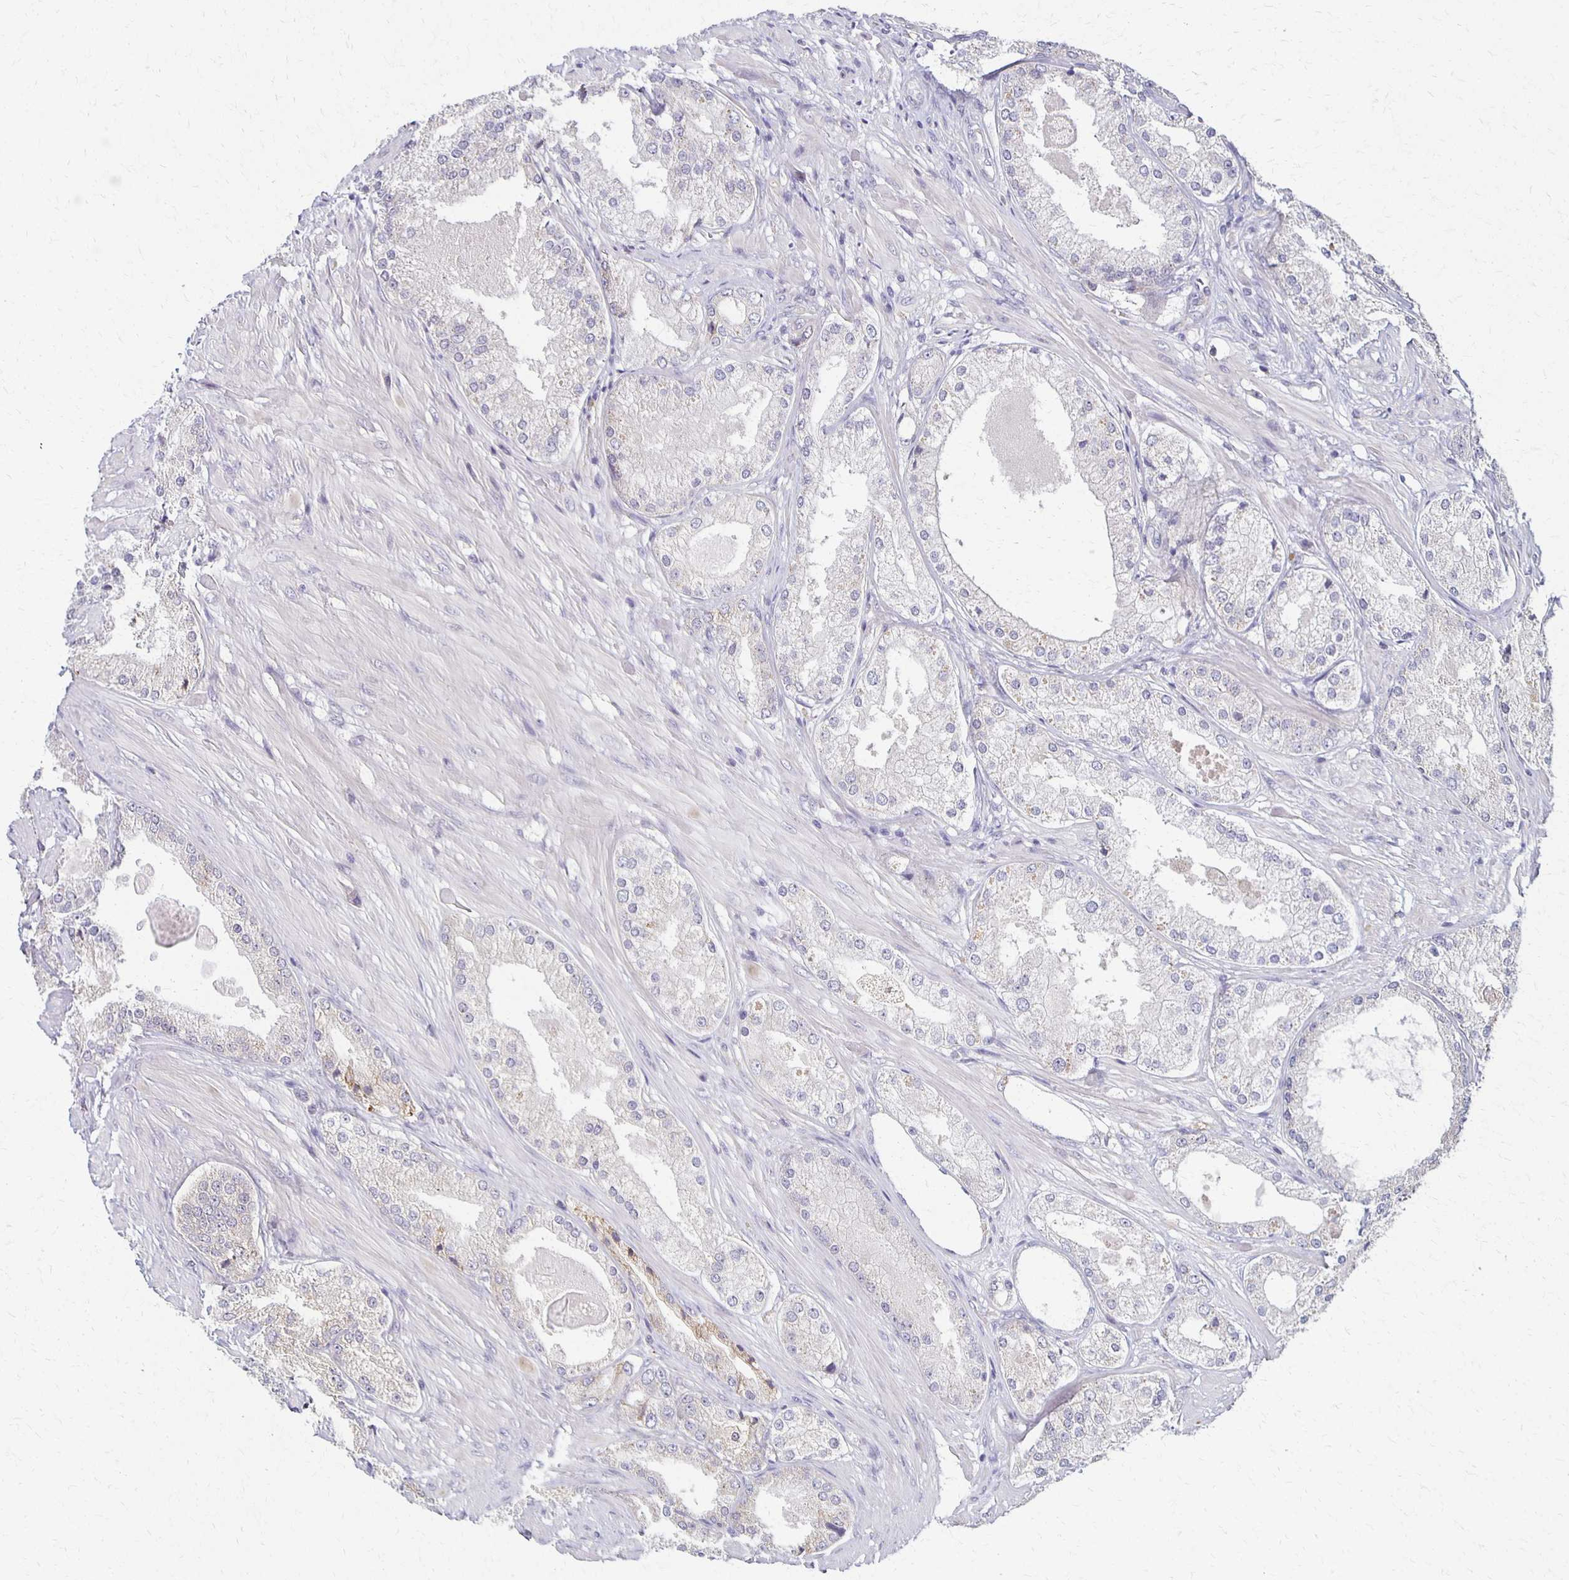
{"staining": {"intensity": "negative", "quantity": "none", "location": "none"}, "tissue": "prostate cancer", "cell_type": "Tumor cells", "image_type": "cancer", "snomed": [{"axis": "morphology", "description": "Adenocarcinoma, Low grade"}, {"axis": "topography", "description": "Prostate"}], "caption": "Protein analysis of prostate low-grade adenocarcinoma displays no significant positivity in tumor cells.", "gene": "GPX4", "patient": {"sex": "male", "age": 68}}